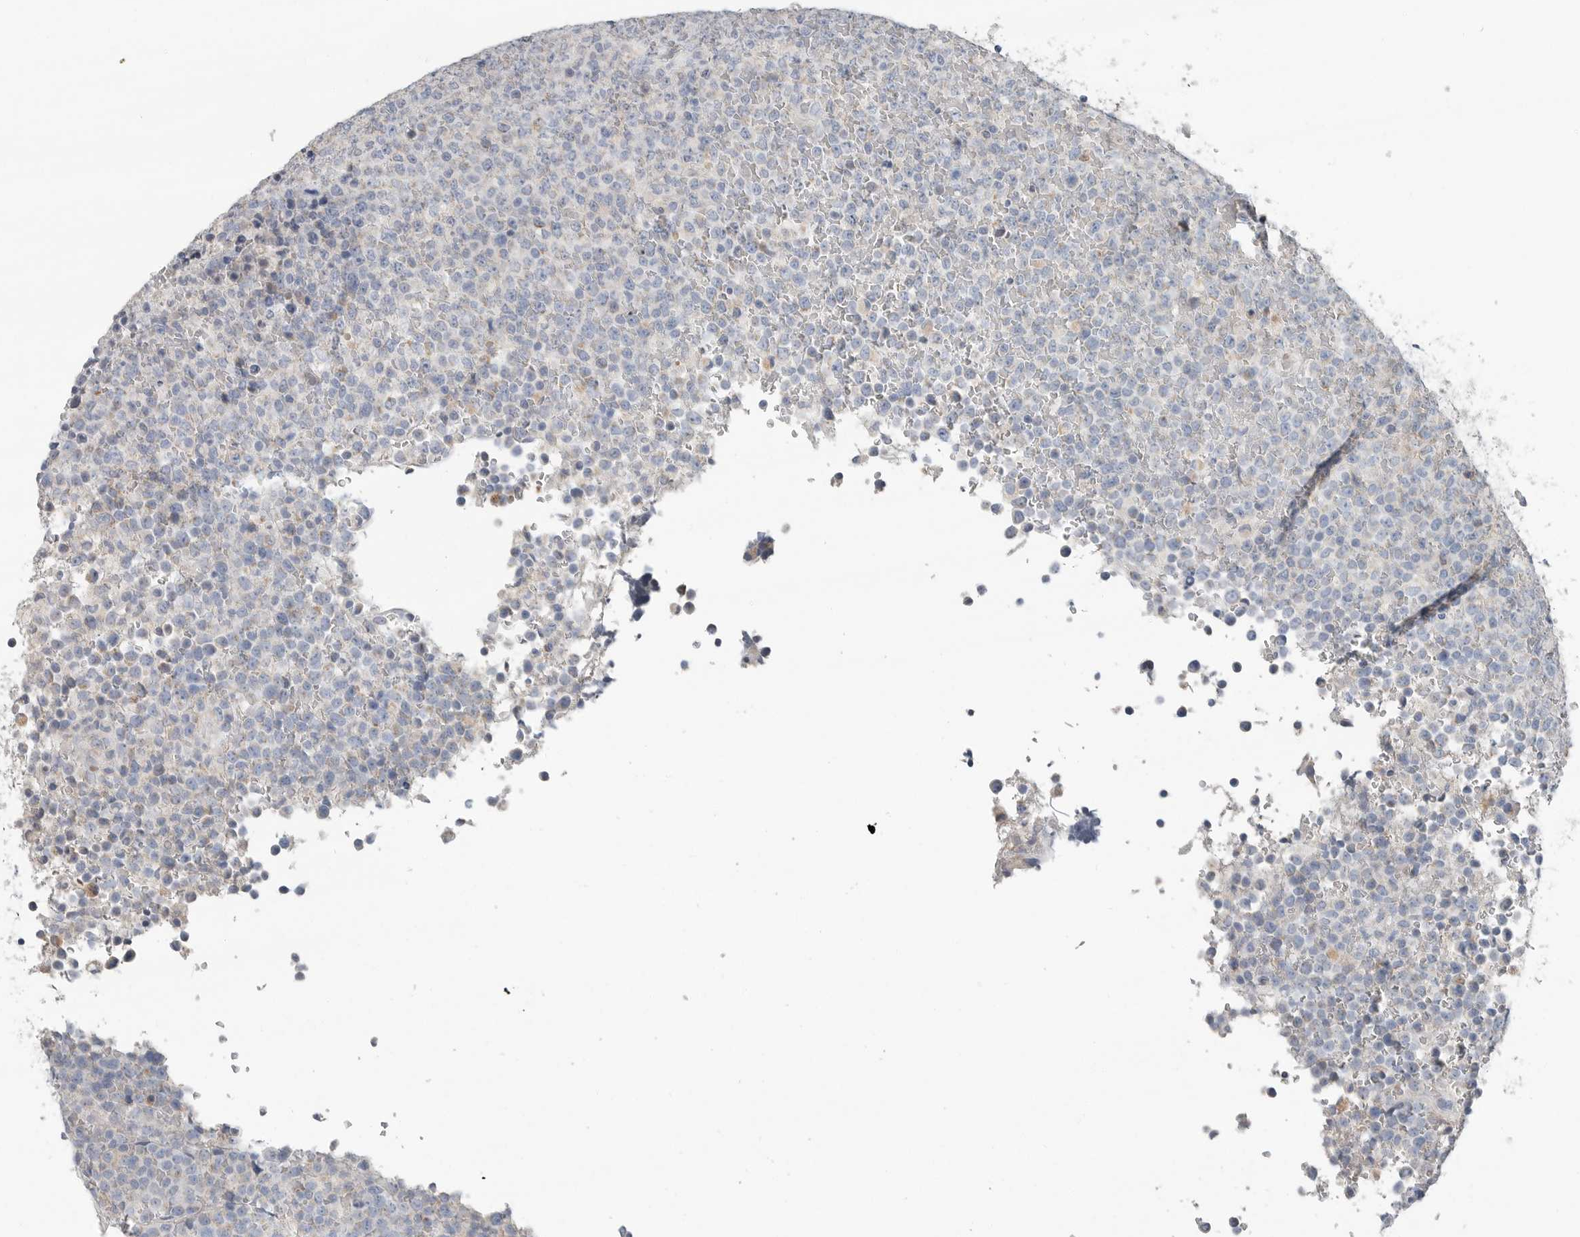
{"staining": {"intensity": "negative", "quantity": "none", "location": "none"}, "tissue": "lymphoma", "cell_type": "Tumor cells", "image_type": "cancer", "snomed": [{"axis": "morphology", "description": "Malignant lymphoma, non-Hodgkin's type, High grade"}, {"axis": "topography", "description": "Lymph node"}], "caption": "DAB immunohistochemical staining of human lymphoma shows no significant expression in tumor cells. The staining was performed using DAB (3,3'-diaminobenzidine) to visualize the protein expression in brown, while the nuclei were stained in blue with hematoxylin (Magnification: 20x).", "gene": "PLN", "patient": {"sex": "male", "age": 13}}